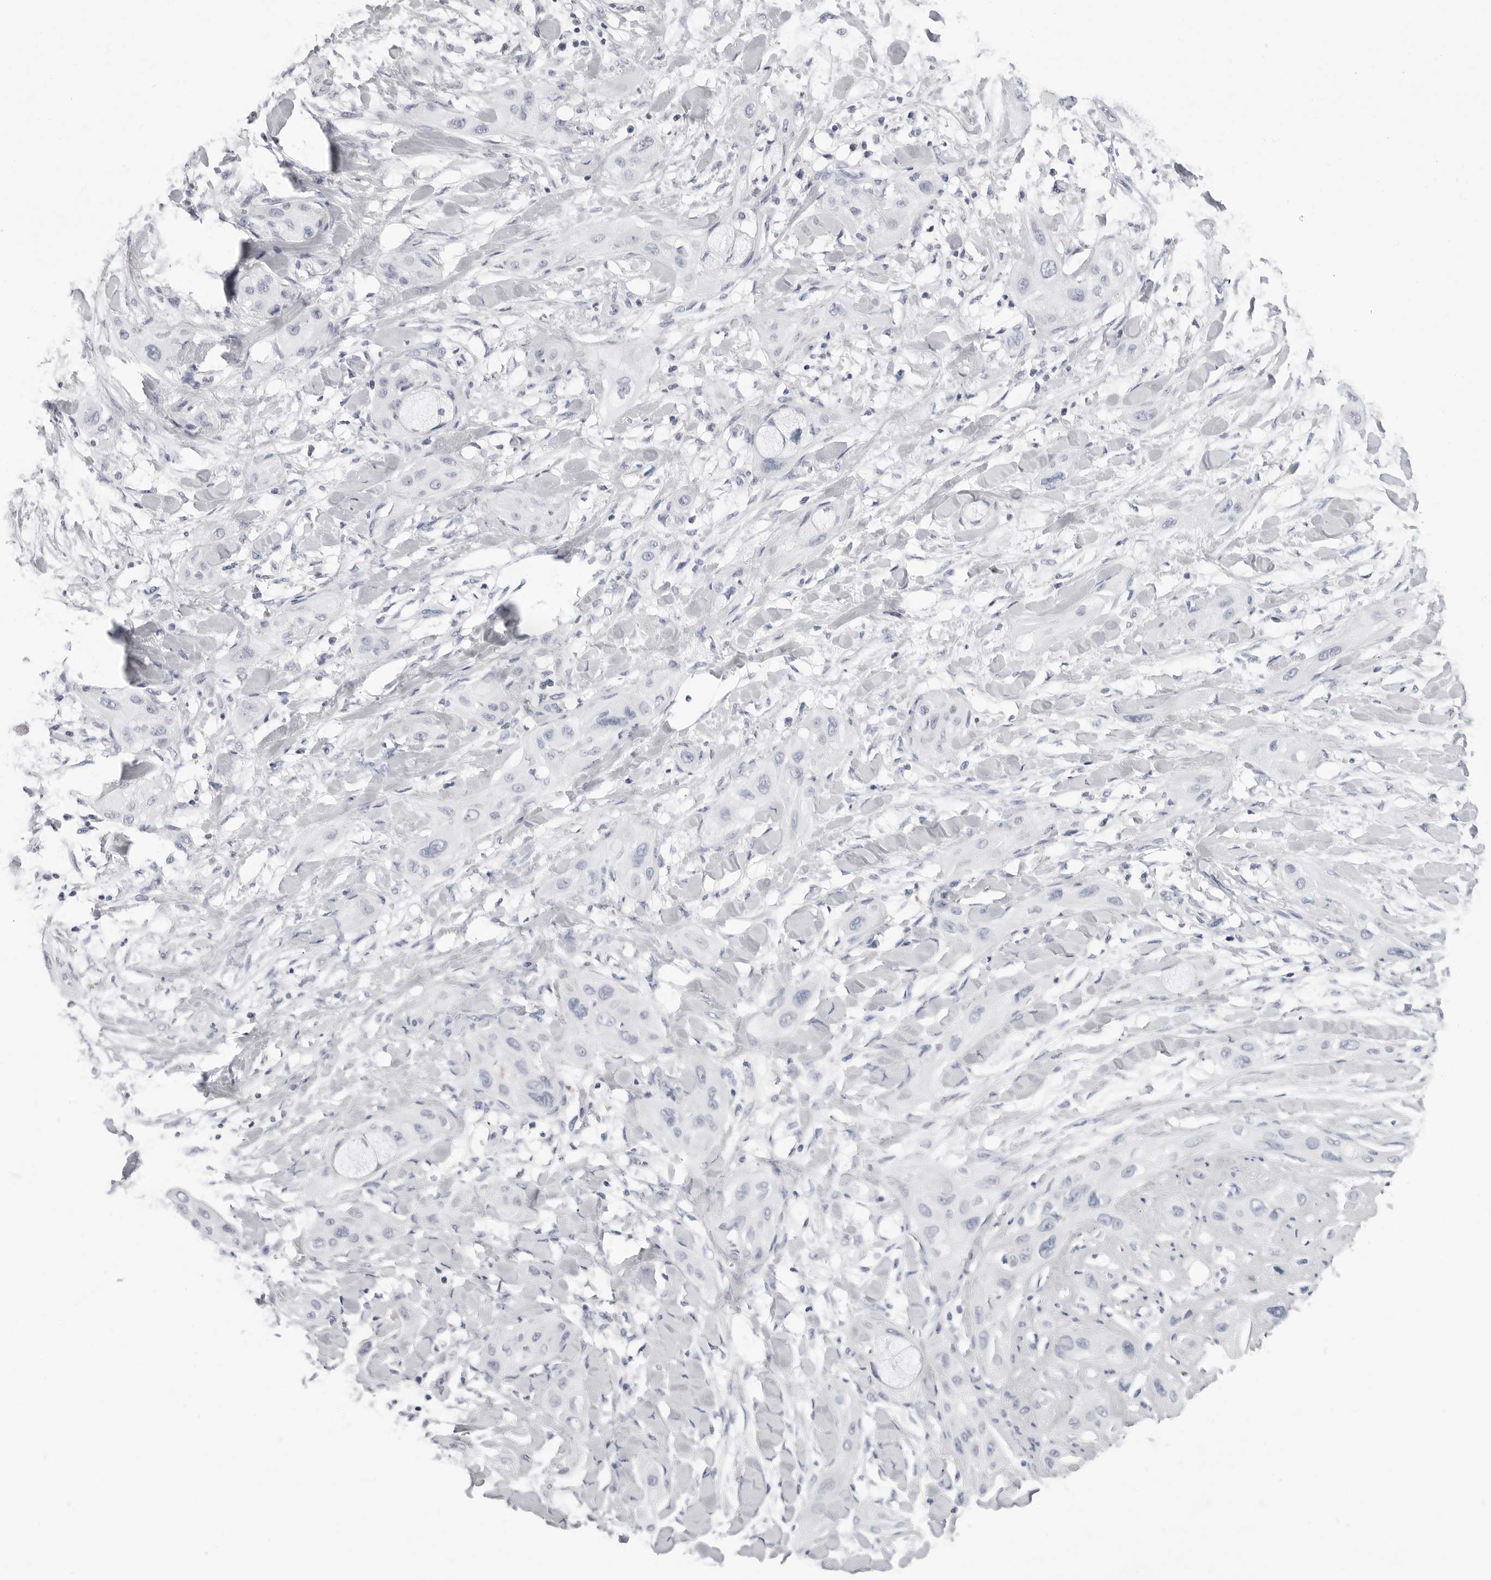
{"staining": {"intensity": "negative", "quantity": "none", "location": "none"}, "tissue": "lung cancer", "cell_type": "Tumor cells", "image_type": "cancer", "snomed": [{"axis": "morphology", "description": "Squamous cell carcinoma, NOS"}, {"axis": "topography", "description": "Lung"}], "caption": "Protein analysis of lung cancer demonstrates no significant positivity in tumor cells.", "gene": "ERICH3", "patient": {"sex": "female", "age": 47}}